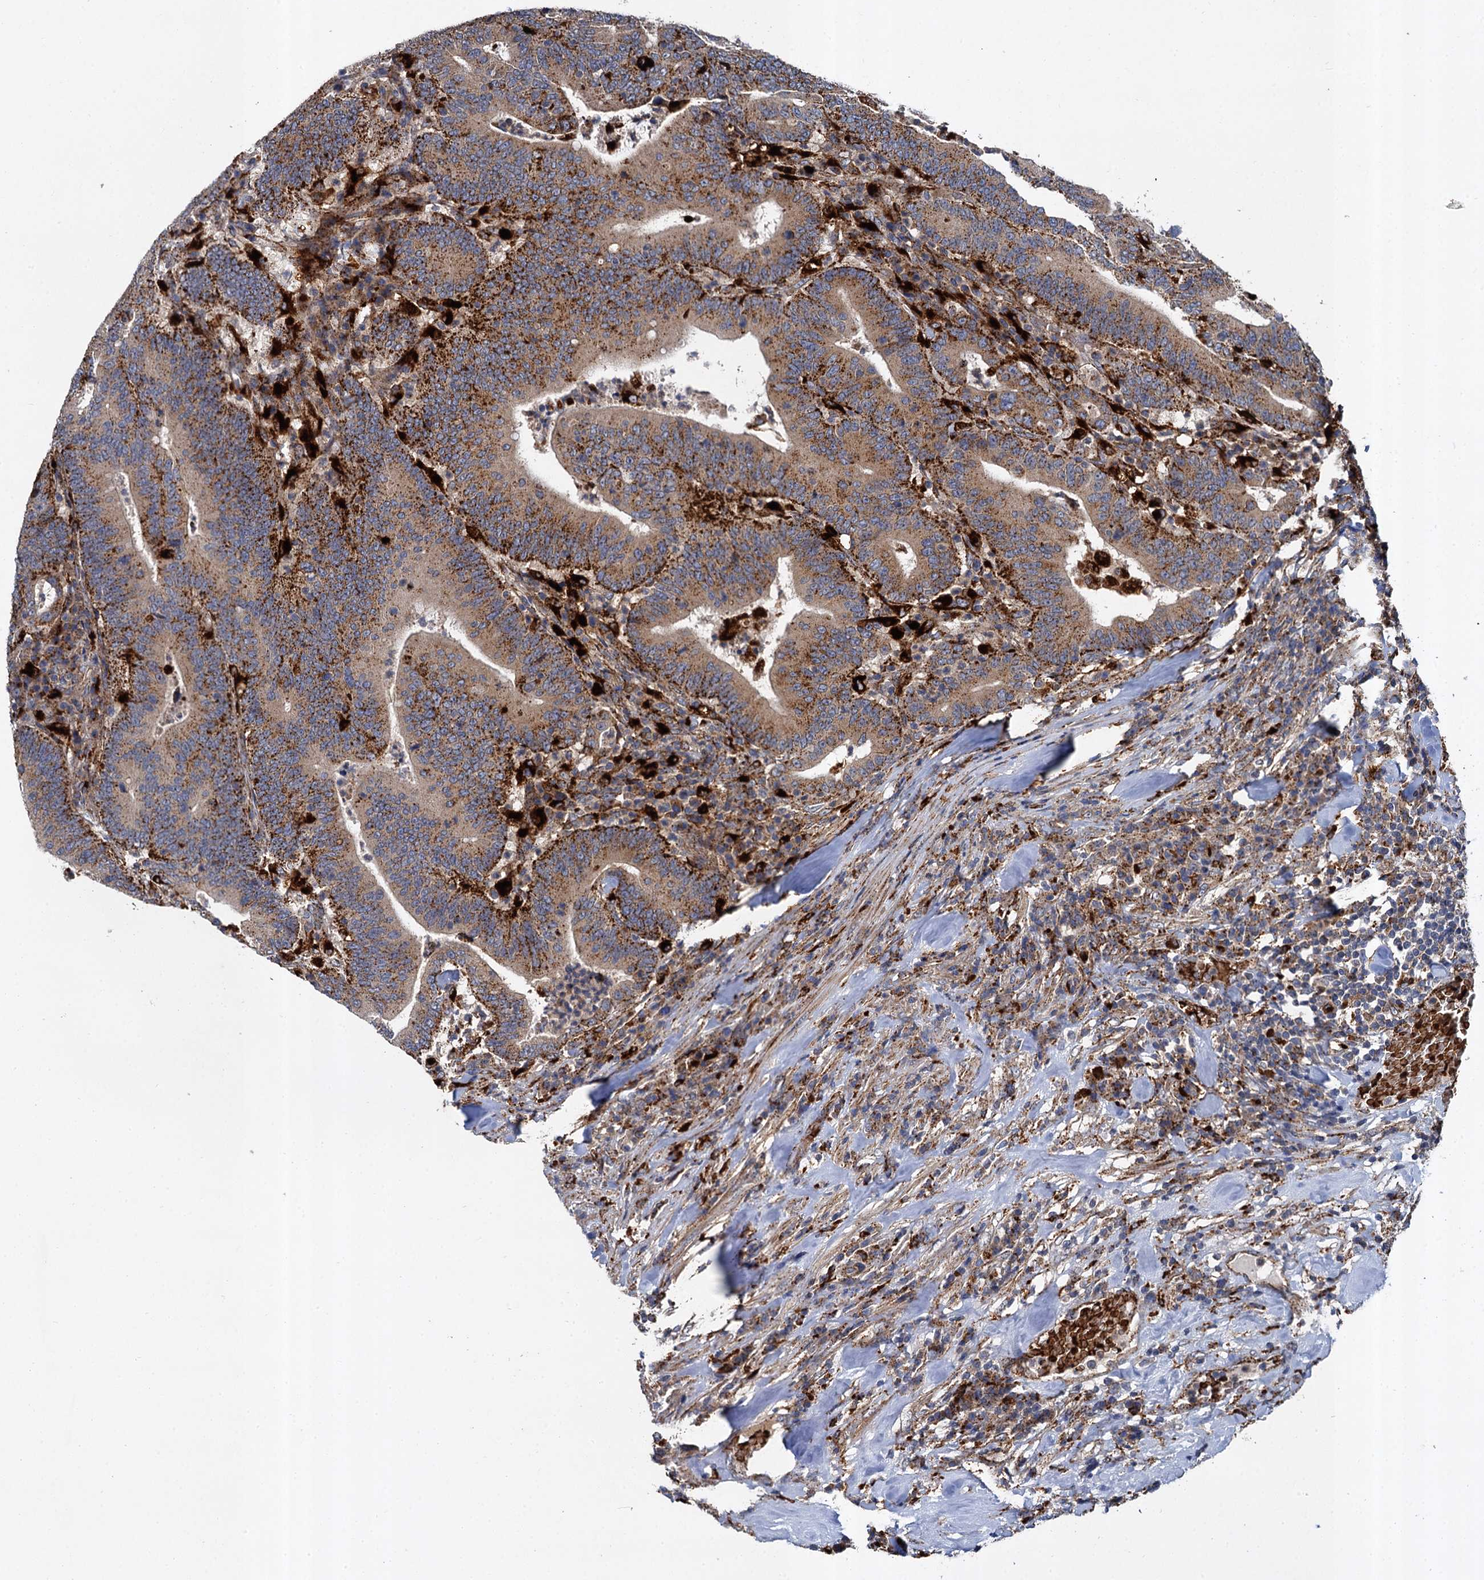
{"staining": {"intensity": "strong", "quantity": "25%-75%", "location": "cytoplasmic/membranous"}, "tissue": "colorectal cancer", "cell_type": "Tumor cells", "image_type": "cancer", "snomed": [{"axis": "morphology", "description": "Adenocarcinoma, NOS"}, {"axis": "topography", "description": "Colon"}], "caption": "An image of human colorectal cancer (adenocarcinoma) stained for a protein demonstrates strong cytoplasmic/membranous brown staining in tumor cells. The staining is performed using DAB (3,3'-diaminobenzidine) brown chromogen to label protein expression. The nuclei are counter-stained blue using hematoxylin.", "gene": "GBA1", "patient": {"sex": "female", "age": 66}}